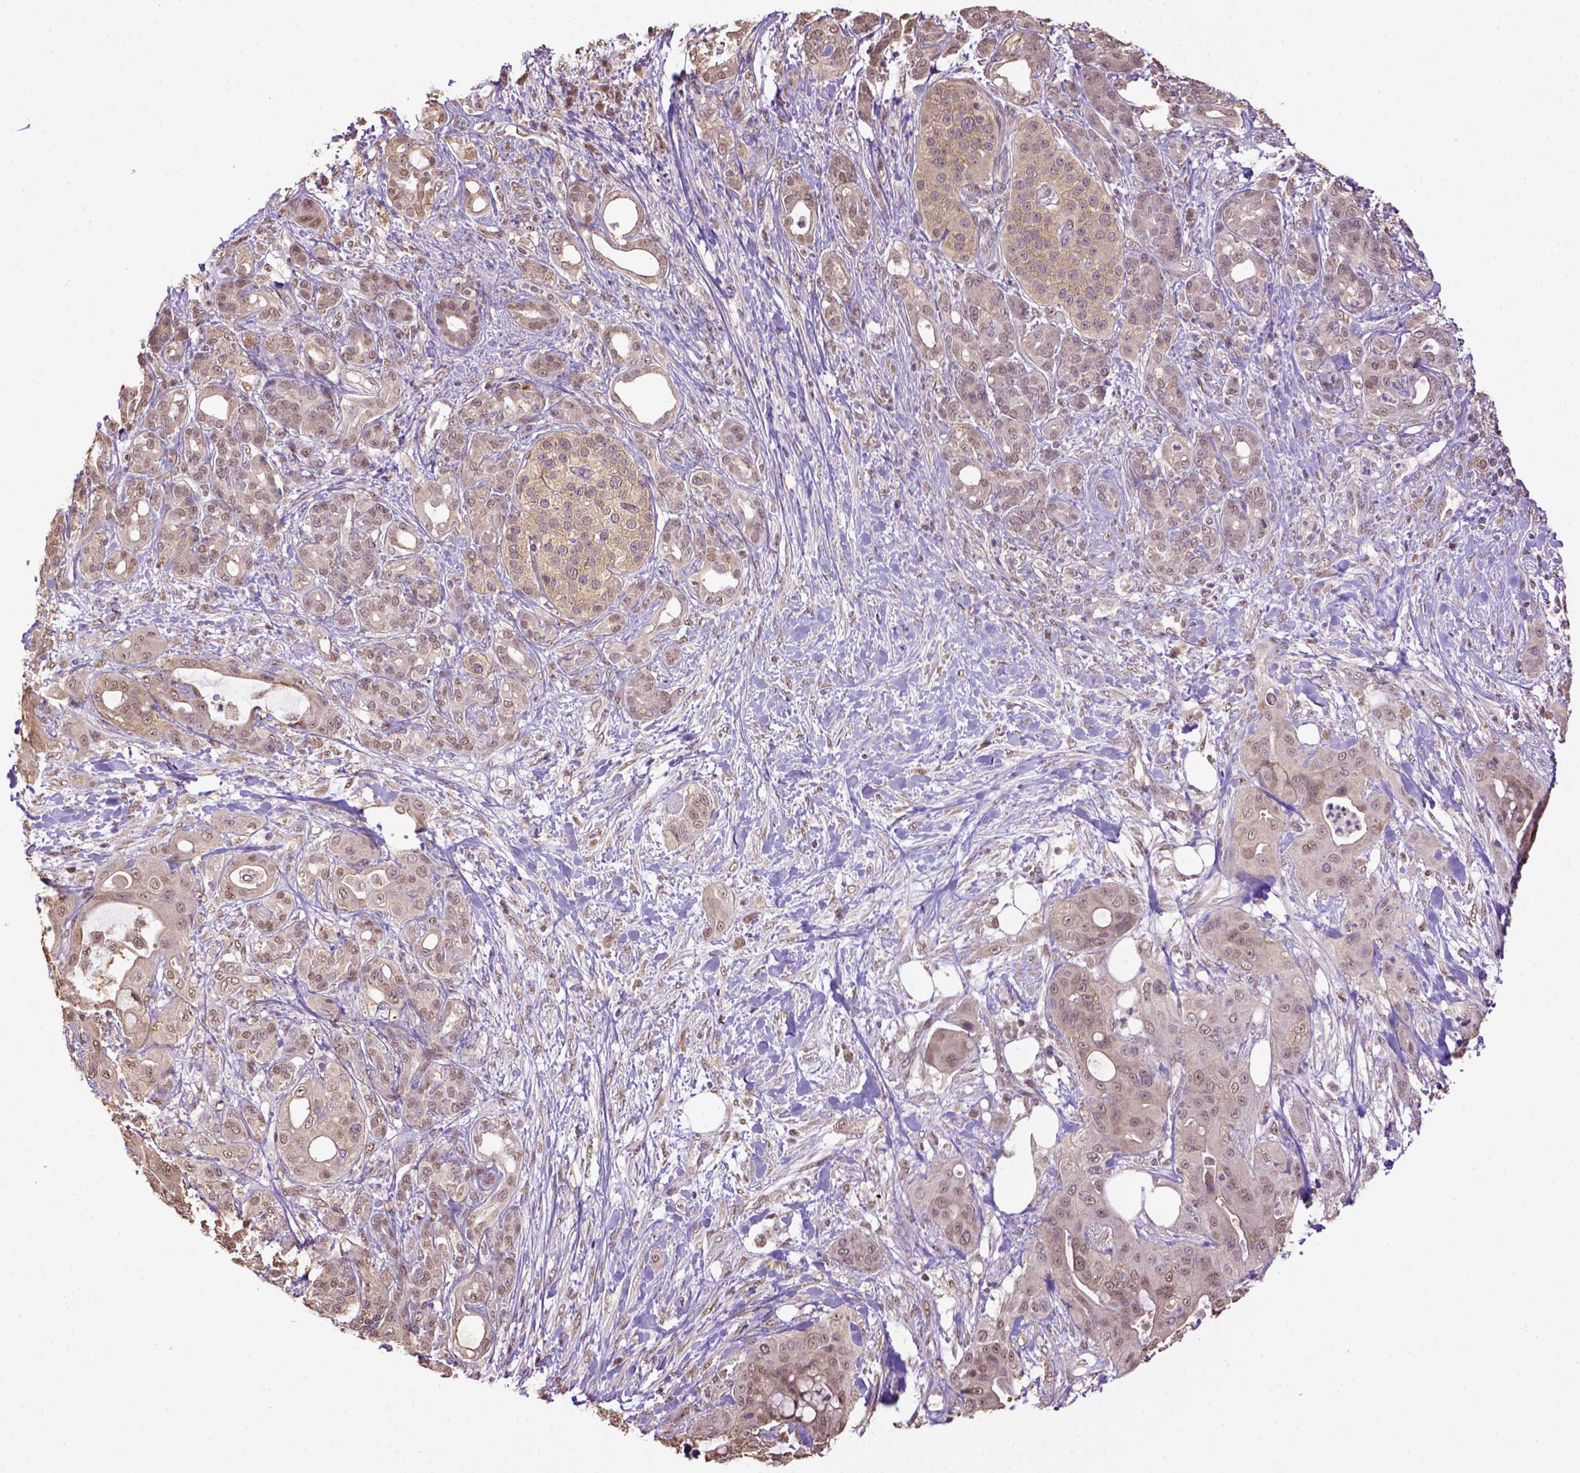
{"staining": {"intensity": "moderate", "quantity": "<25%", "location": "cytoplasmic/membranous"}, "tissue": "pancreatic cancer", "cell_type": "Tumor cells", "image_type": "cancer", "snomed": [{"axis": "morphology", "description": "Adenocarcinoma, NOS"}, {"axis": "topography", "description": "Pancreas"}], "caption": "Protein analysis of pancreatic adenocarcinoma tissue exhibits moderate cytoplasmic/membranous positivity in about <25% of tumor cells.", "gene": "WDR17", "patient": {"sex": "male", "age": 71}}